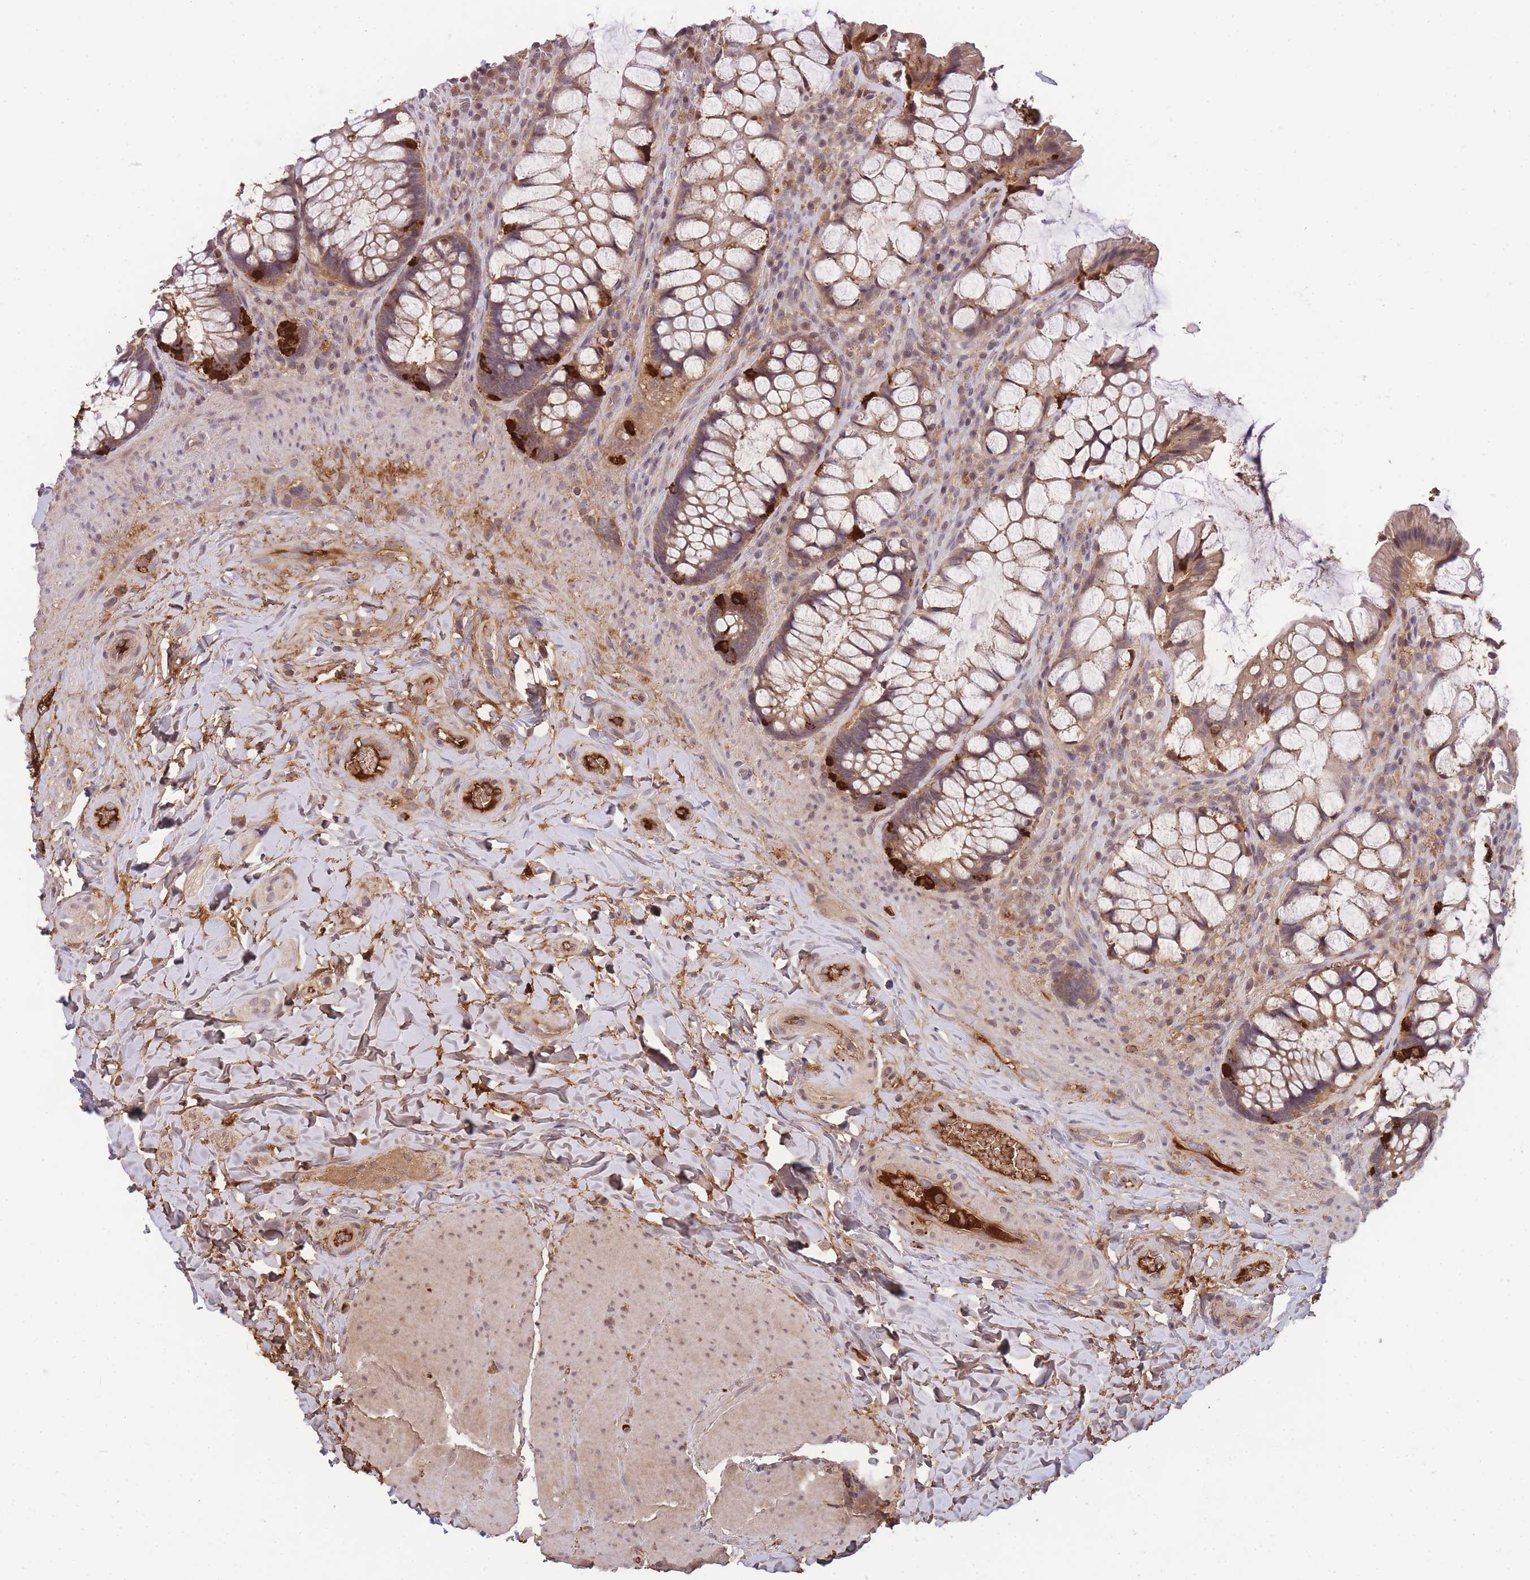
{"staining": {"intensity": "strong", "quantity": "<25%", "location": "cytoplasmic/membranous"}, "tissue": "rectum", "cell_type": "Glandular cells", "image_type": "normal", "snomed": [{"axis": "morphology", "description": "Normal tissue, NOS"}, {"axis": "topography", "description": "Rectum"}], "caption": "Glandular cells demonstrate strong cytoplasmic/membranous expression in about <25% of cells in normal rectum.", "gene": "RALGDS", "patient": {"sex": "female", "age": 58}}